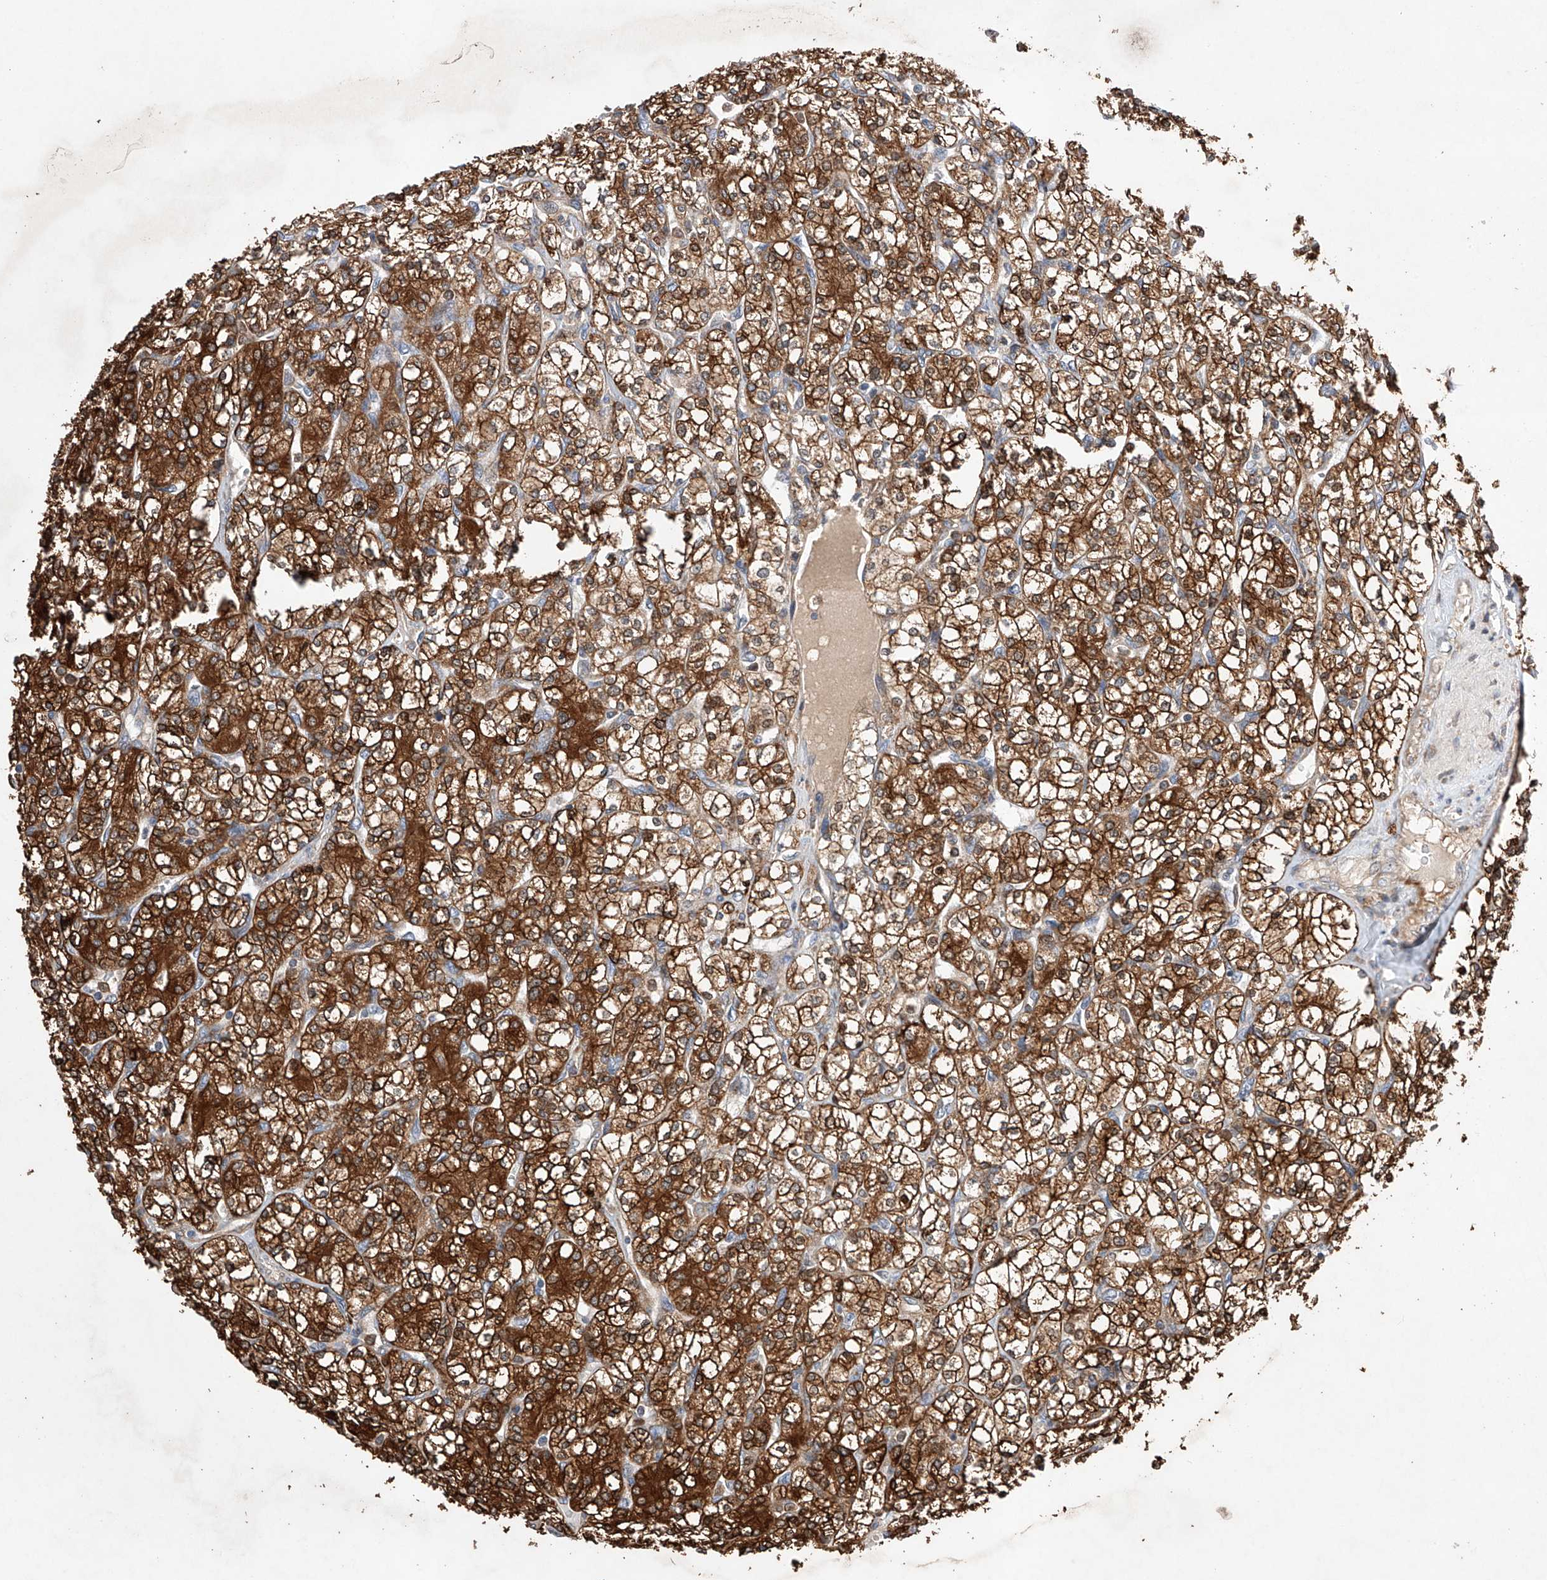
{"staining": {"intensity": "strong", "quantity": ">75%", "location": "cytoplasmic/membranous"}, "tissue": "renal cancer", "cell_type": "Tumor cells", "image_type": "cancer", "snomed": [{"axis": "morphology", "description": "Adenocarcinoma, NOS"}, {"axis": "topography", "description": "Kidney"}], "caption": "Human renal cancer stained for a protein (brown) shows strong cytoplasmic/membranous positive positivity in about >75% of tumor cells.", "gene": "TIMM23", "patient": {"sex": "male", "age": 77}}